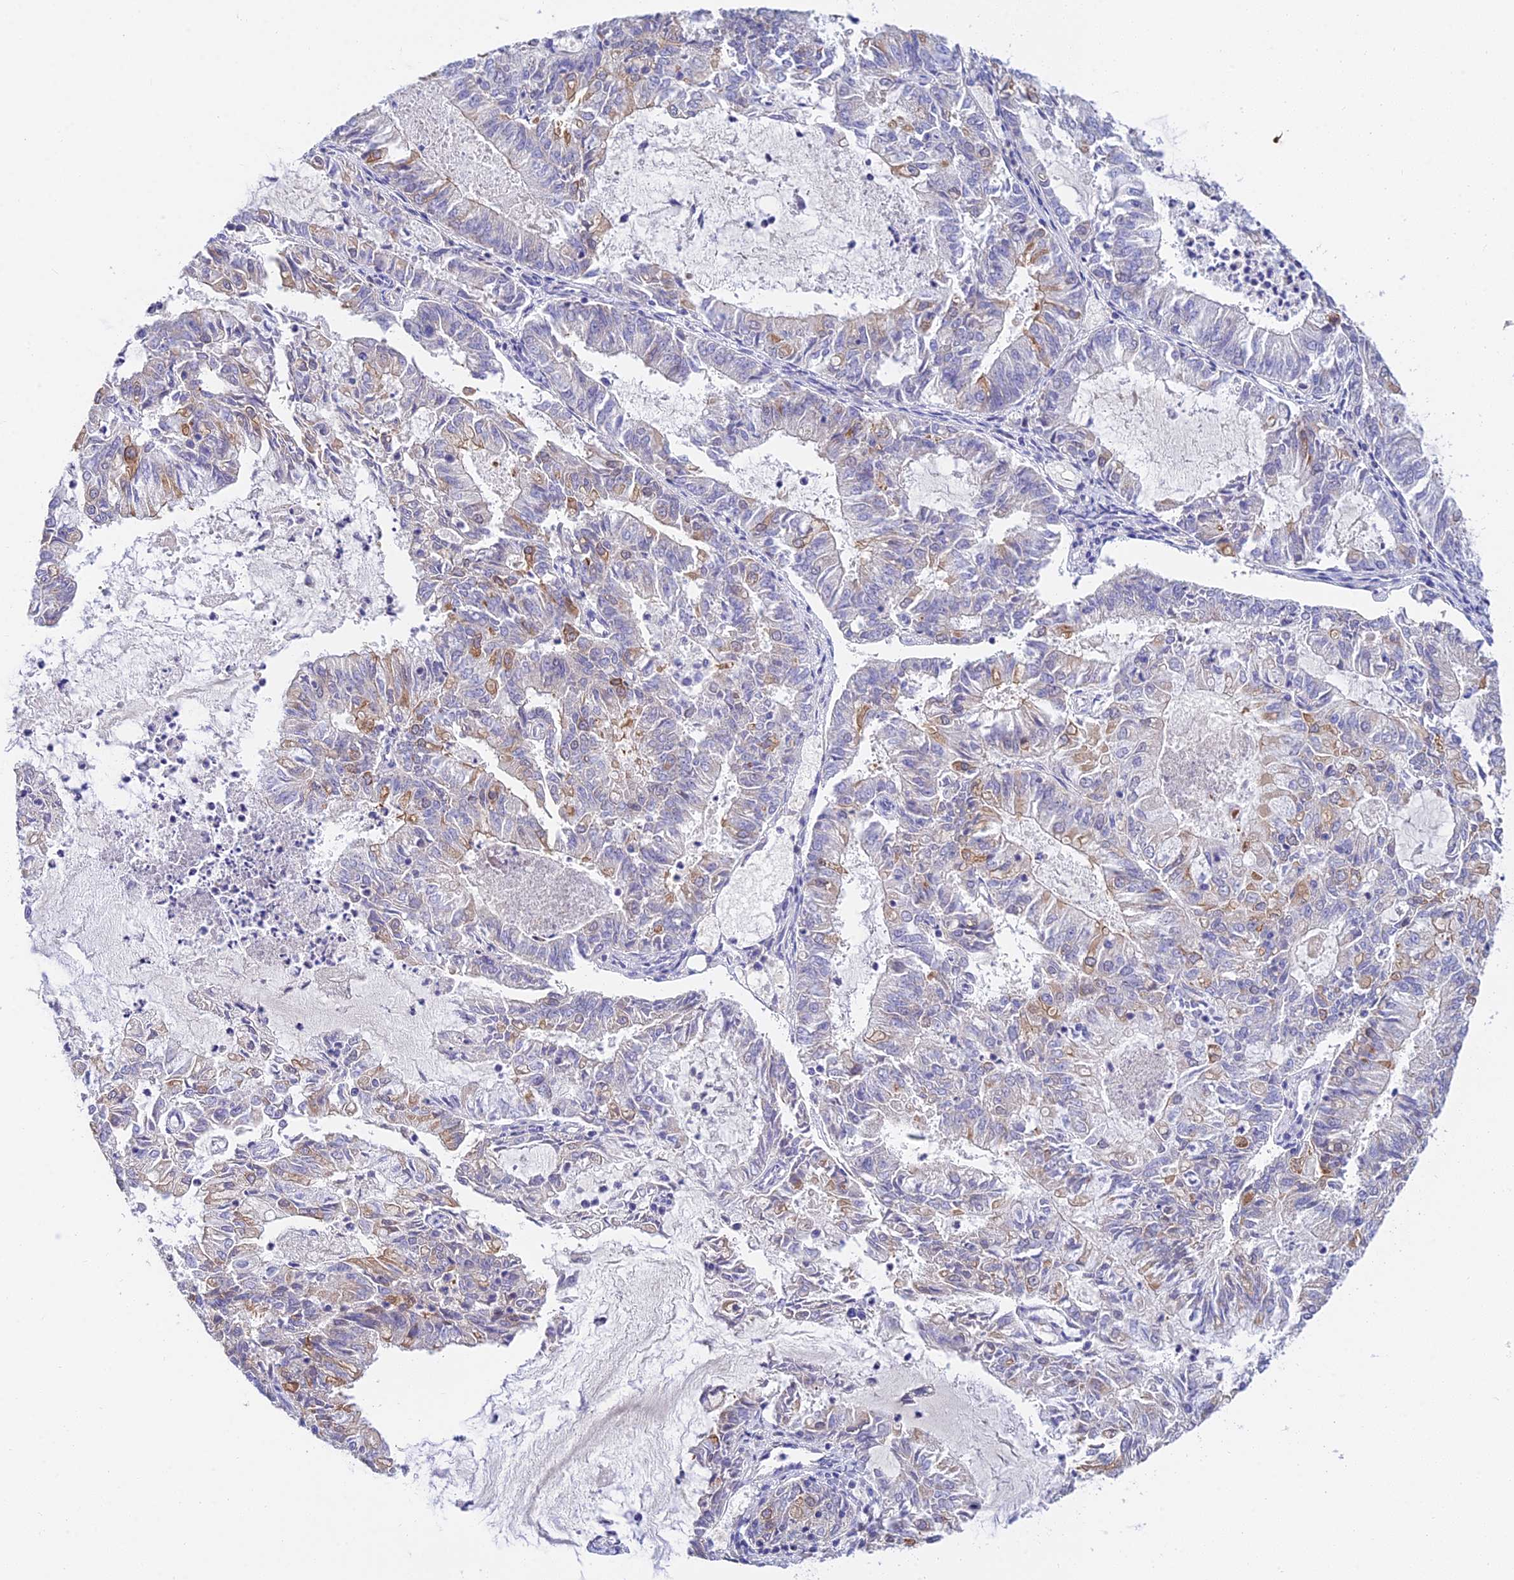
{"staining": {"intensity": "weak", "quantity": "<25%", "location": "cytoplasmic/membranous"}, "tissue": "endometrial cancer", "cell_type": "Tumor cells", "image_type": "cancer", "snomed": [{"axis": "morphology", "description": "Adenocarcinoma, NOS"}, {"axis": "topography", "description": "Endometrium"}], "caption": "This photomicrograph is of endometrial cancer stained with IHC to label a protein in brown with the nuclei are counter-stained blue. There is no staining in tumor cells.", "gene": "HOXB1", "patient": {"sex": "female", "age": 57}}